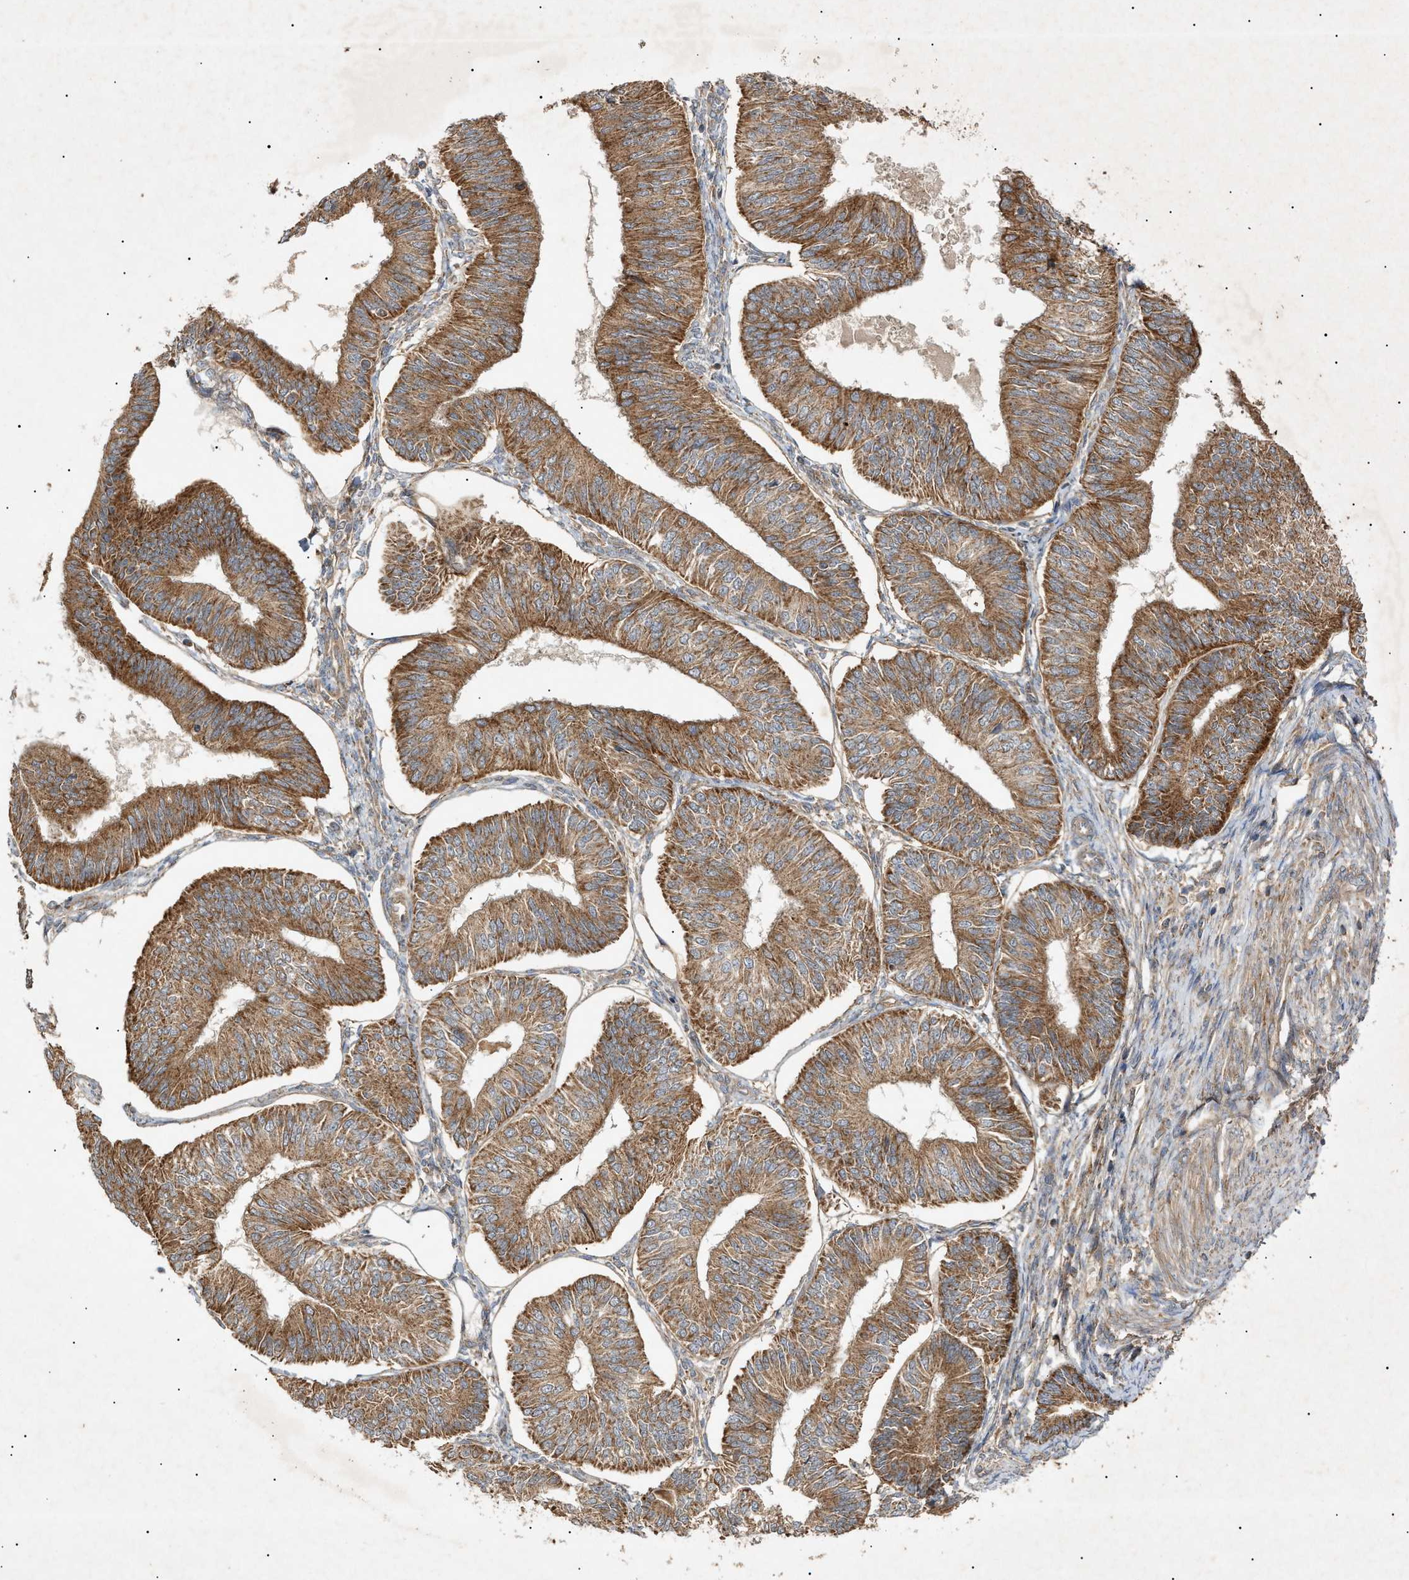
{"staining": {"intensity": "moderate", "quantity": ">75%", "location": "cytoplasmic/membranous"}, "tissue": "endometrial cancer", "cell_type": "Tumor cells", "image_type": "cancer", "snomed": [{"axis": "morphology", "description": "Adenocarcinoma, NOS"}, {"axis": "topography", "description": "Endometrium"}], "caption": "The photomicrograph displays immunohistochemical staining of endometrial cancer. There is moderate cytoplasmic/membranous expression is appreciated in about >75% of tumor cells.", "gene": "MTCH1", "patient": {"sex": "female", "age": 58}}